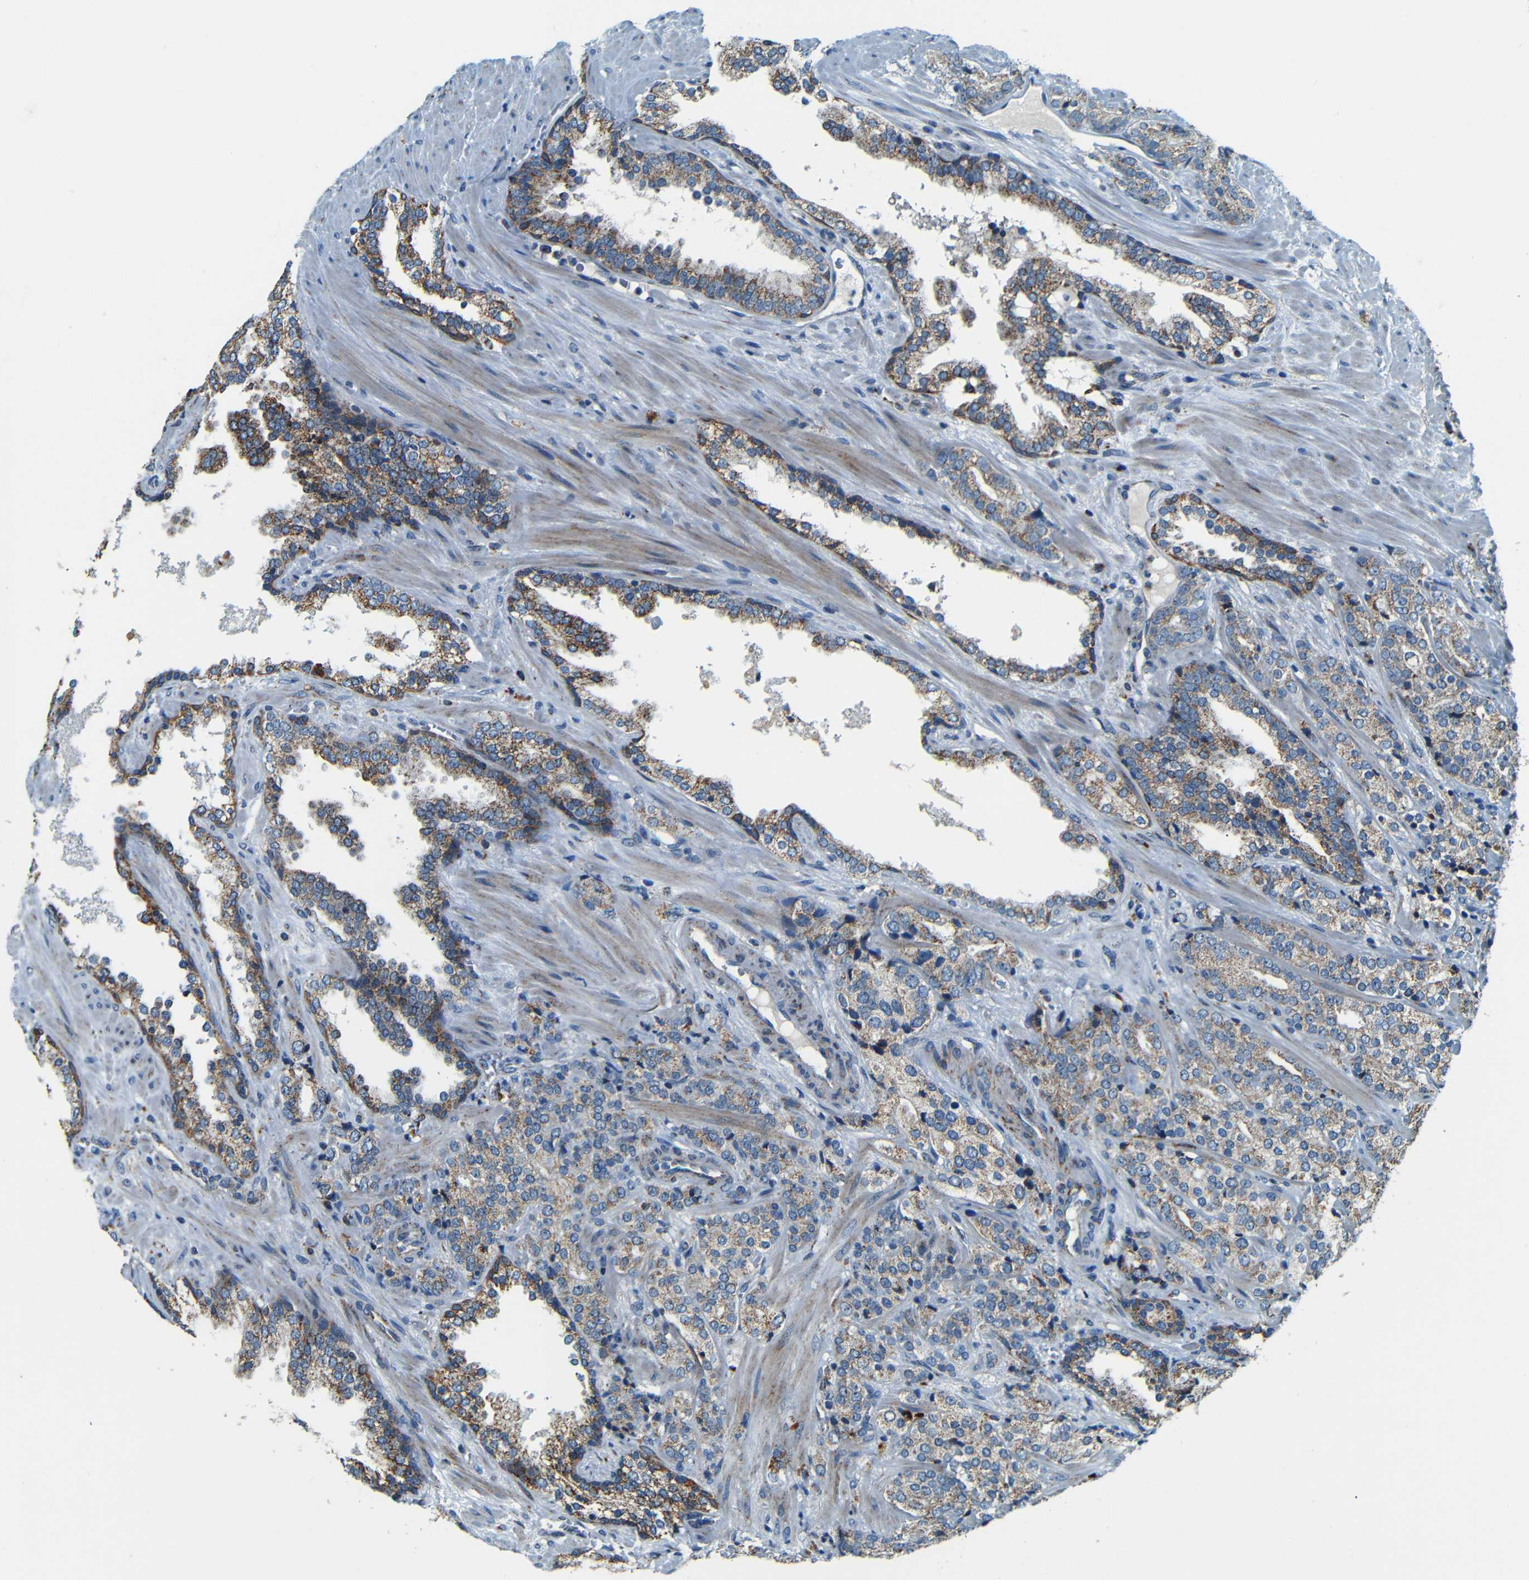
{"staining": {"intensity": "moderate", "quantity": ">75%", "location": "cytoplasmic/membranous"}, "tissue": "prostate cancer", "cell_type": "Tumor cells", "image_type": "cancer", "snomed": [{"axis": "morphology", "description": "Adenocarcinoma, High grade"}, {"axis": "topography", "description": "Prostate"}], "caption": "High-magnification brightfield microscopy of prostate cancer stained with DAB (brown) and counterstained with hematoxylin (blue). tumor cells exhibit moderate cytoplasmic/membranous staining is appreciated in about>75% of cells.", "gene": "WSCD2", "patient": {"sex": "male", "age": 71}}